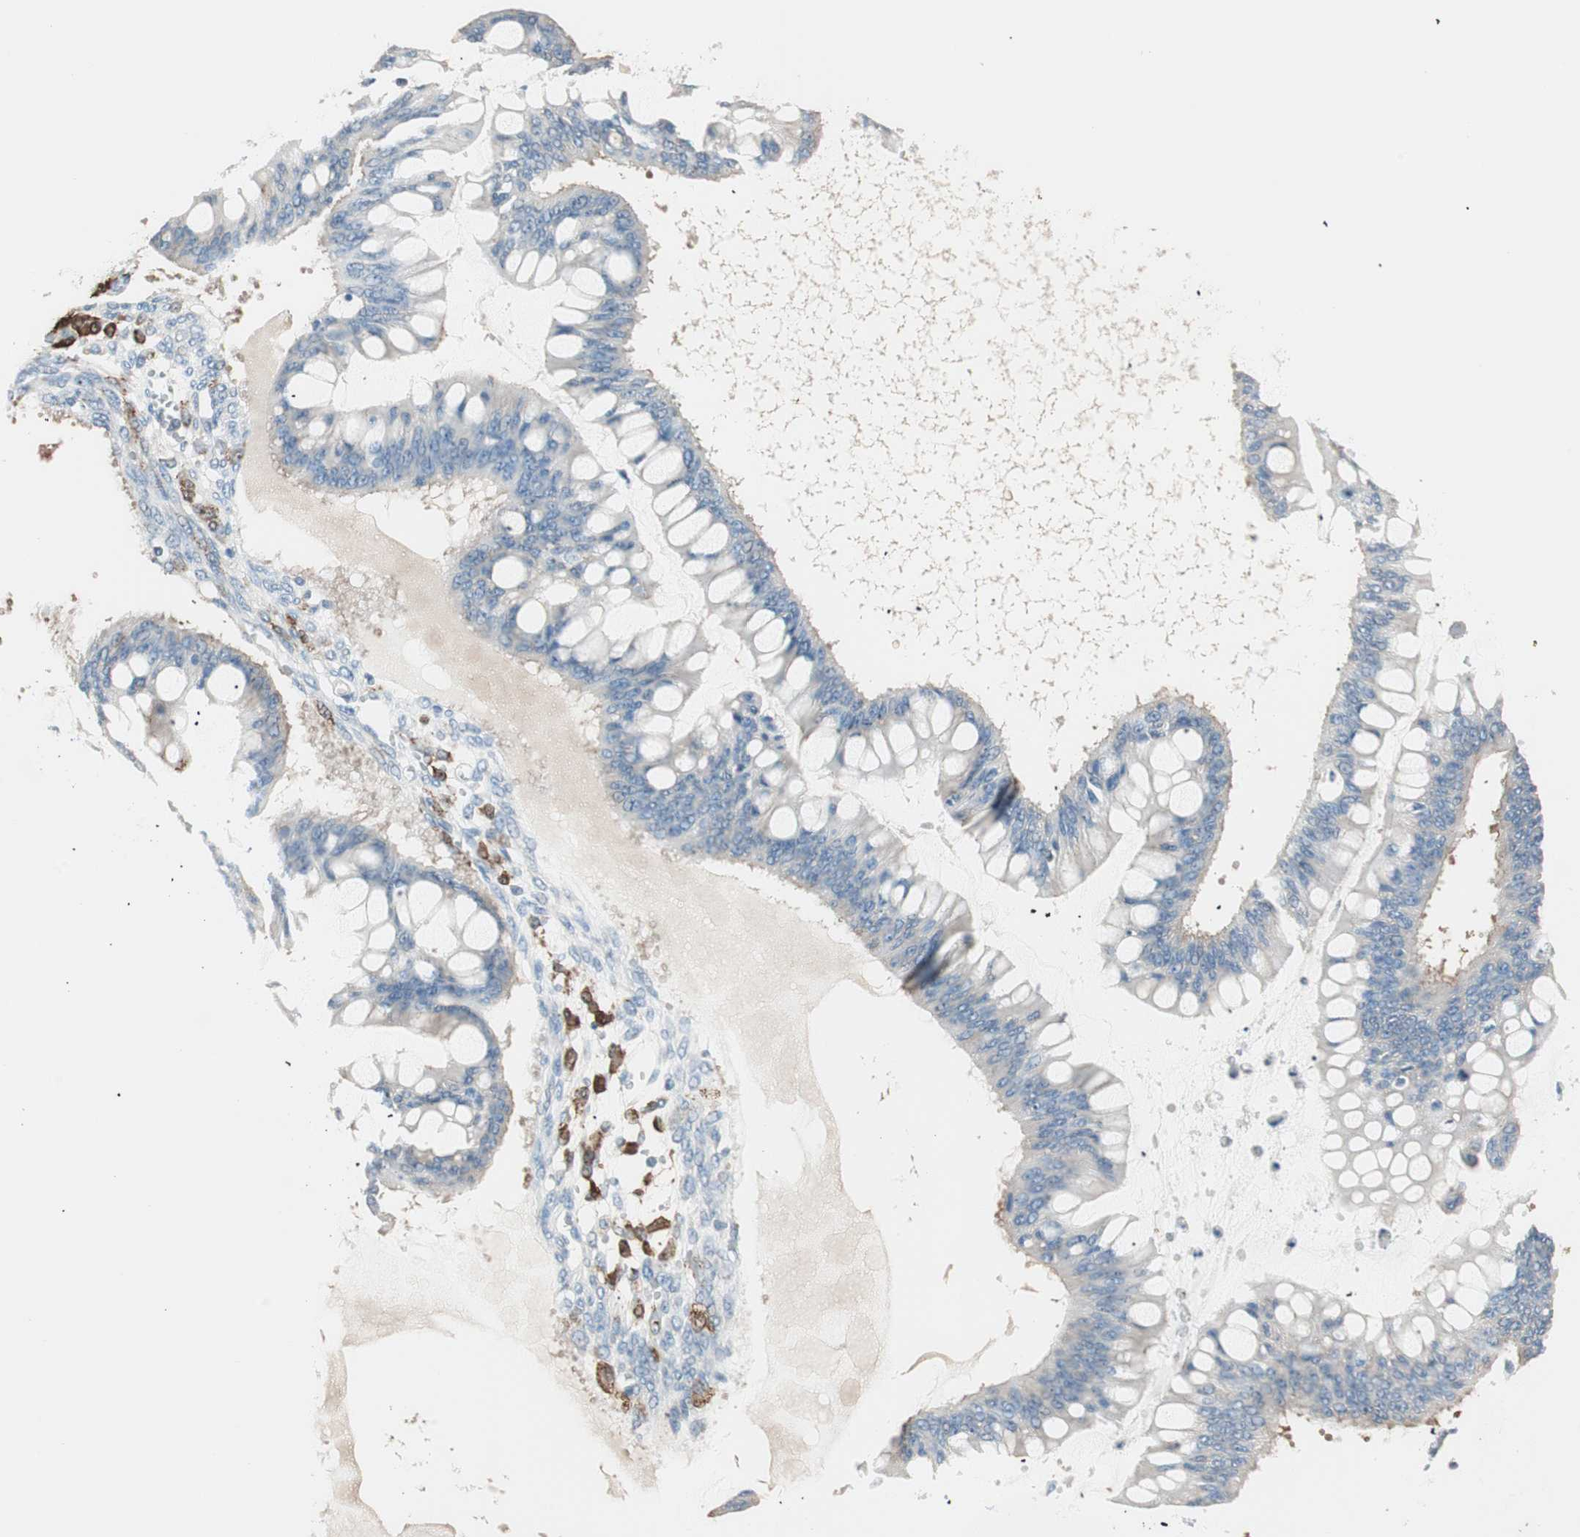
{"staining": {"intensity": "negative", "quantity": "none", "location": "none"}, "tissue": "ovarian cancer", "cell_type": "Tumor cells", "image_type": "cancer", "snomed": [{"axis": "morphology", "description": "Cystadenocarcinoma, mucinous, NOS"}, {"axis": "topography", "description": "Ovary"}], "caption": "Immunohistochemical staining of human mucinous cystadenocarcinoma (ovarian) exhibits no significant positivity in tumor cells.", "gene": "RAD54B", "patient": {"sex": "female", "age": 73}}